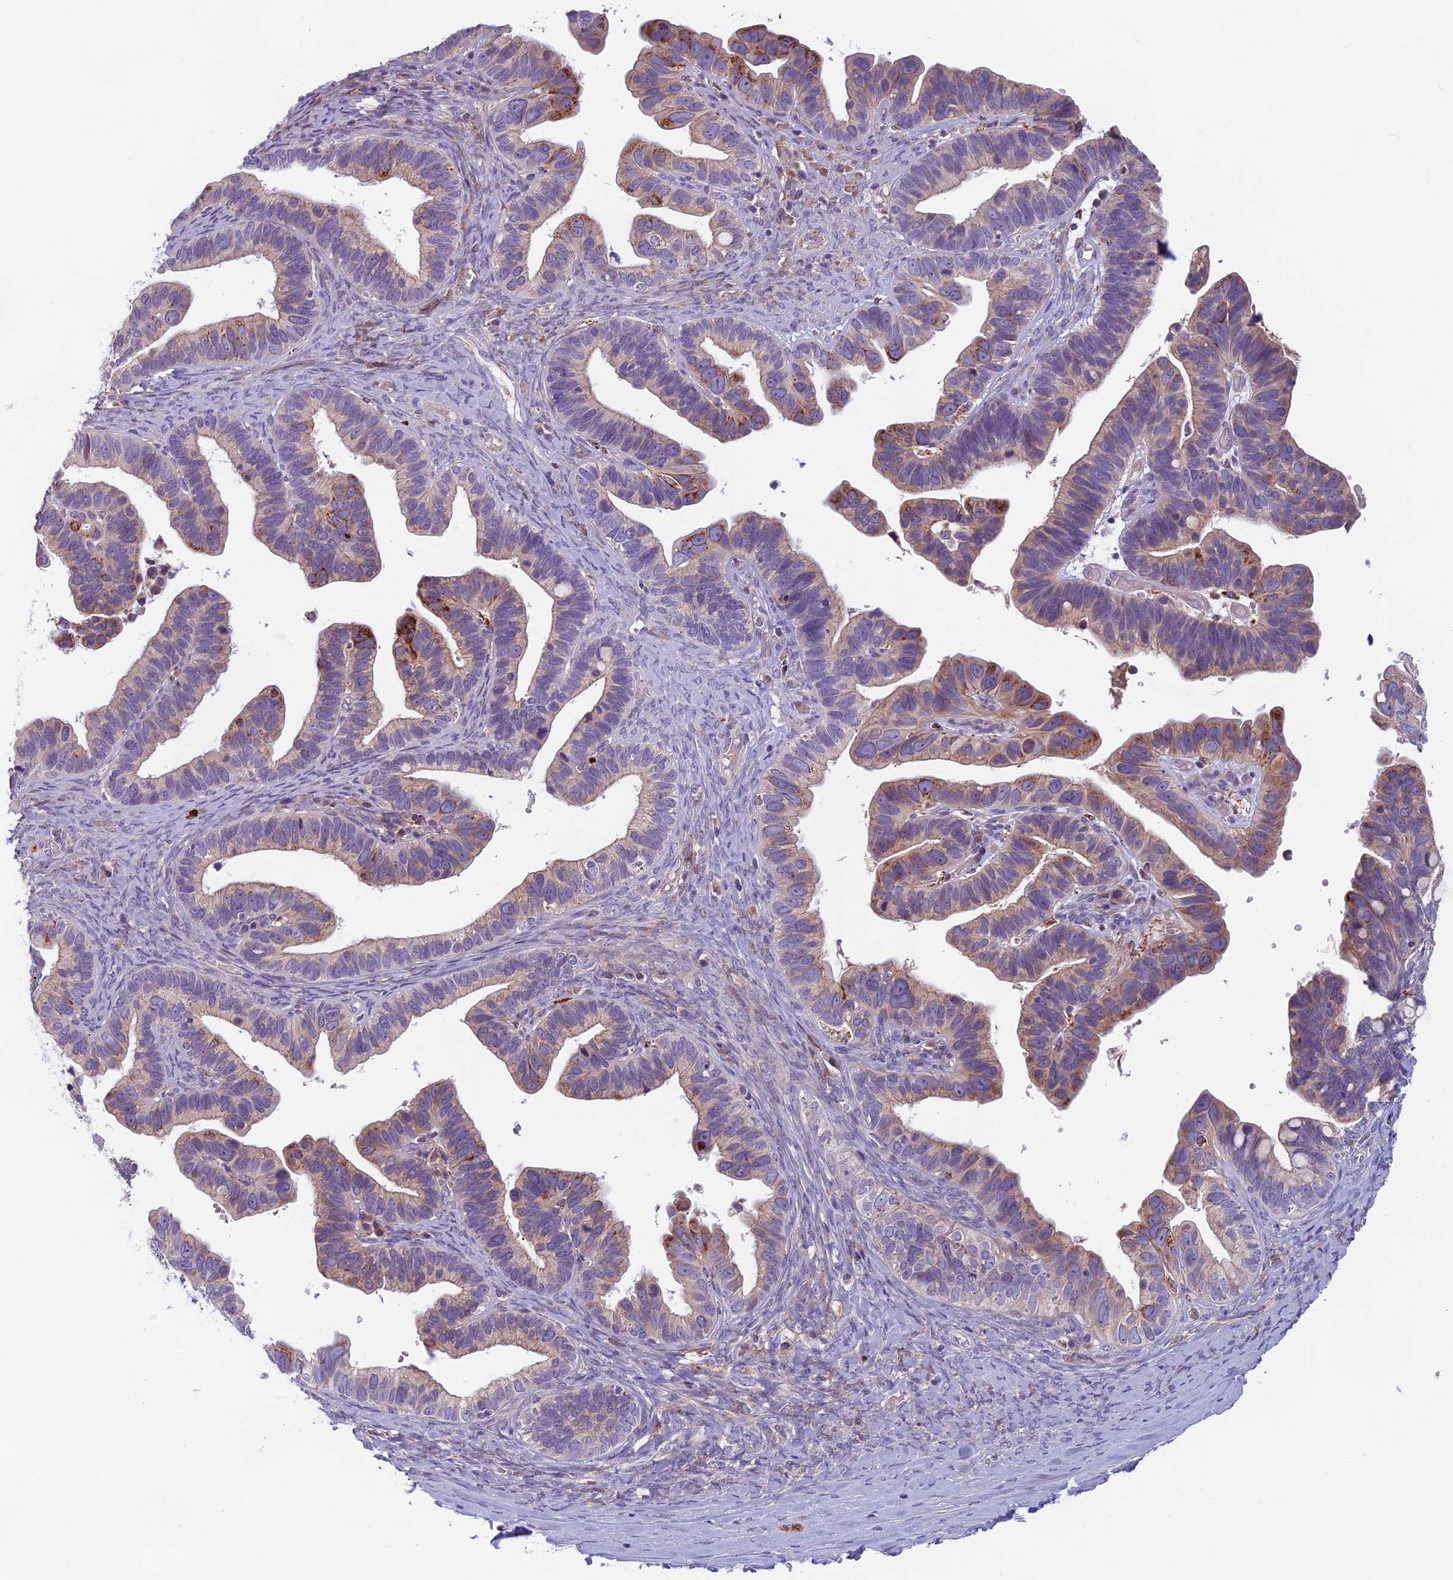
{"staining": {"intensity": "moderate", "quantity": "25%-75%", "location": "cytoplasmic/membranous"}, "tissue": "ovarian cancer", "cell_type": "Tumor cells", "image_type": "cancer", "snomed": [{"axis": "morphology", "description": "Cystadenocarcinoma, serous, NOS"}, {"axis": "topography", "description": "Ovary"}], "caption": "Immunohistochemical staining of ovarian cancer (serous cystadenocarcinoma) reveals medium levels of moderate cytoplasmic/membranous staining in approximately 25%-75% of tumor cells. (IHC, brightfield microscopy, high magnification).", "gene": "SEMA7A", "patient": {"sex": "female", "age": 56}}